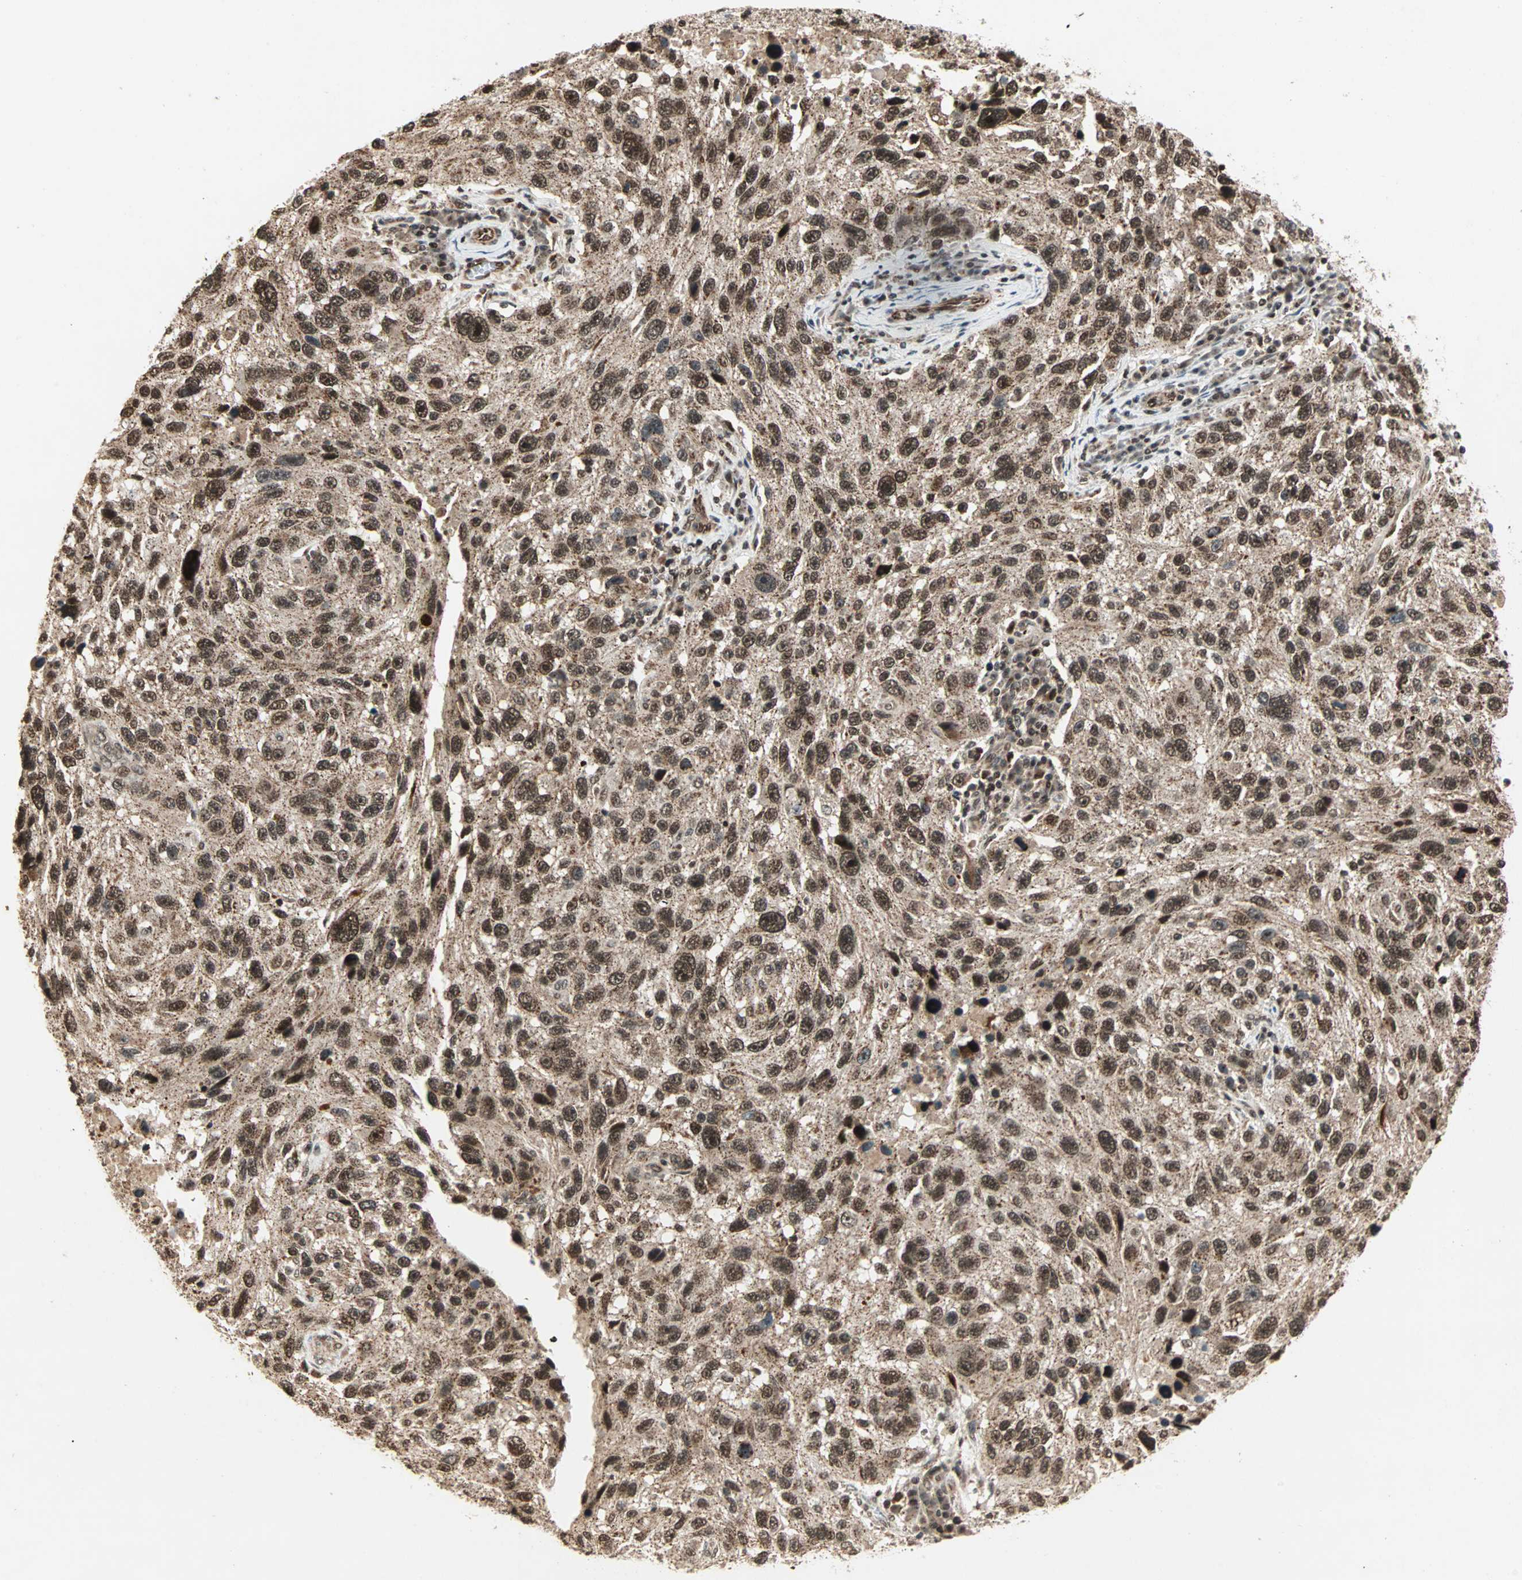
{"staining": {"intensity": "strong", "quantity": ">75%", "location": "cytoplasmic/membranous,nuclear"}, "tissue": "melanoma", "cell_type": "Tumor cells", "image_type": "cancer", "snomed": [{"axis": "morphology", "description": "Malignant melanoma, NOS"}, {"axis": "topography", "description": "Skin"}], "caption": "A brown stain shows strong cytoplasmic/membranous and nuclear positivity of a protein in human melanoma tumor cells.", "gene": "ZBED9", "patient": {"sex": "male", "age": 53}}